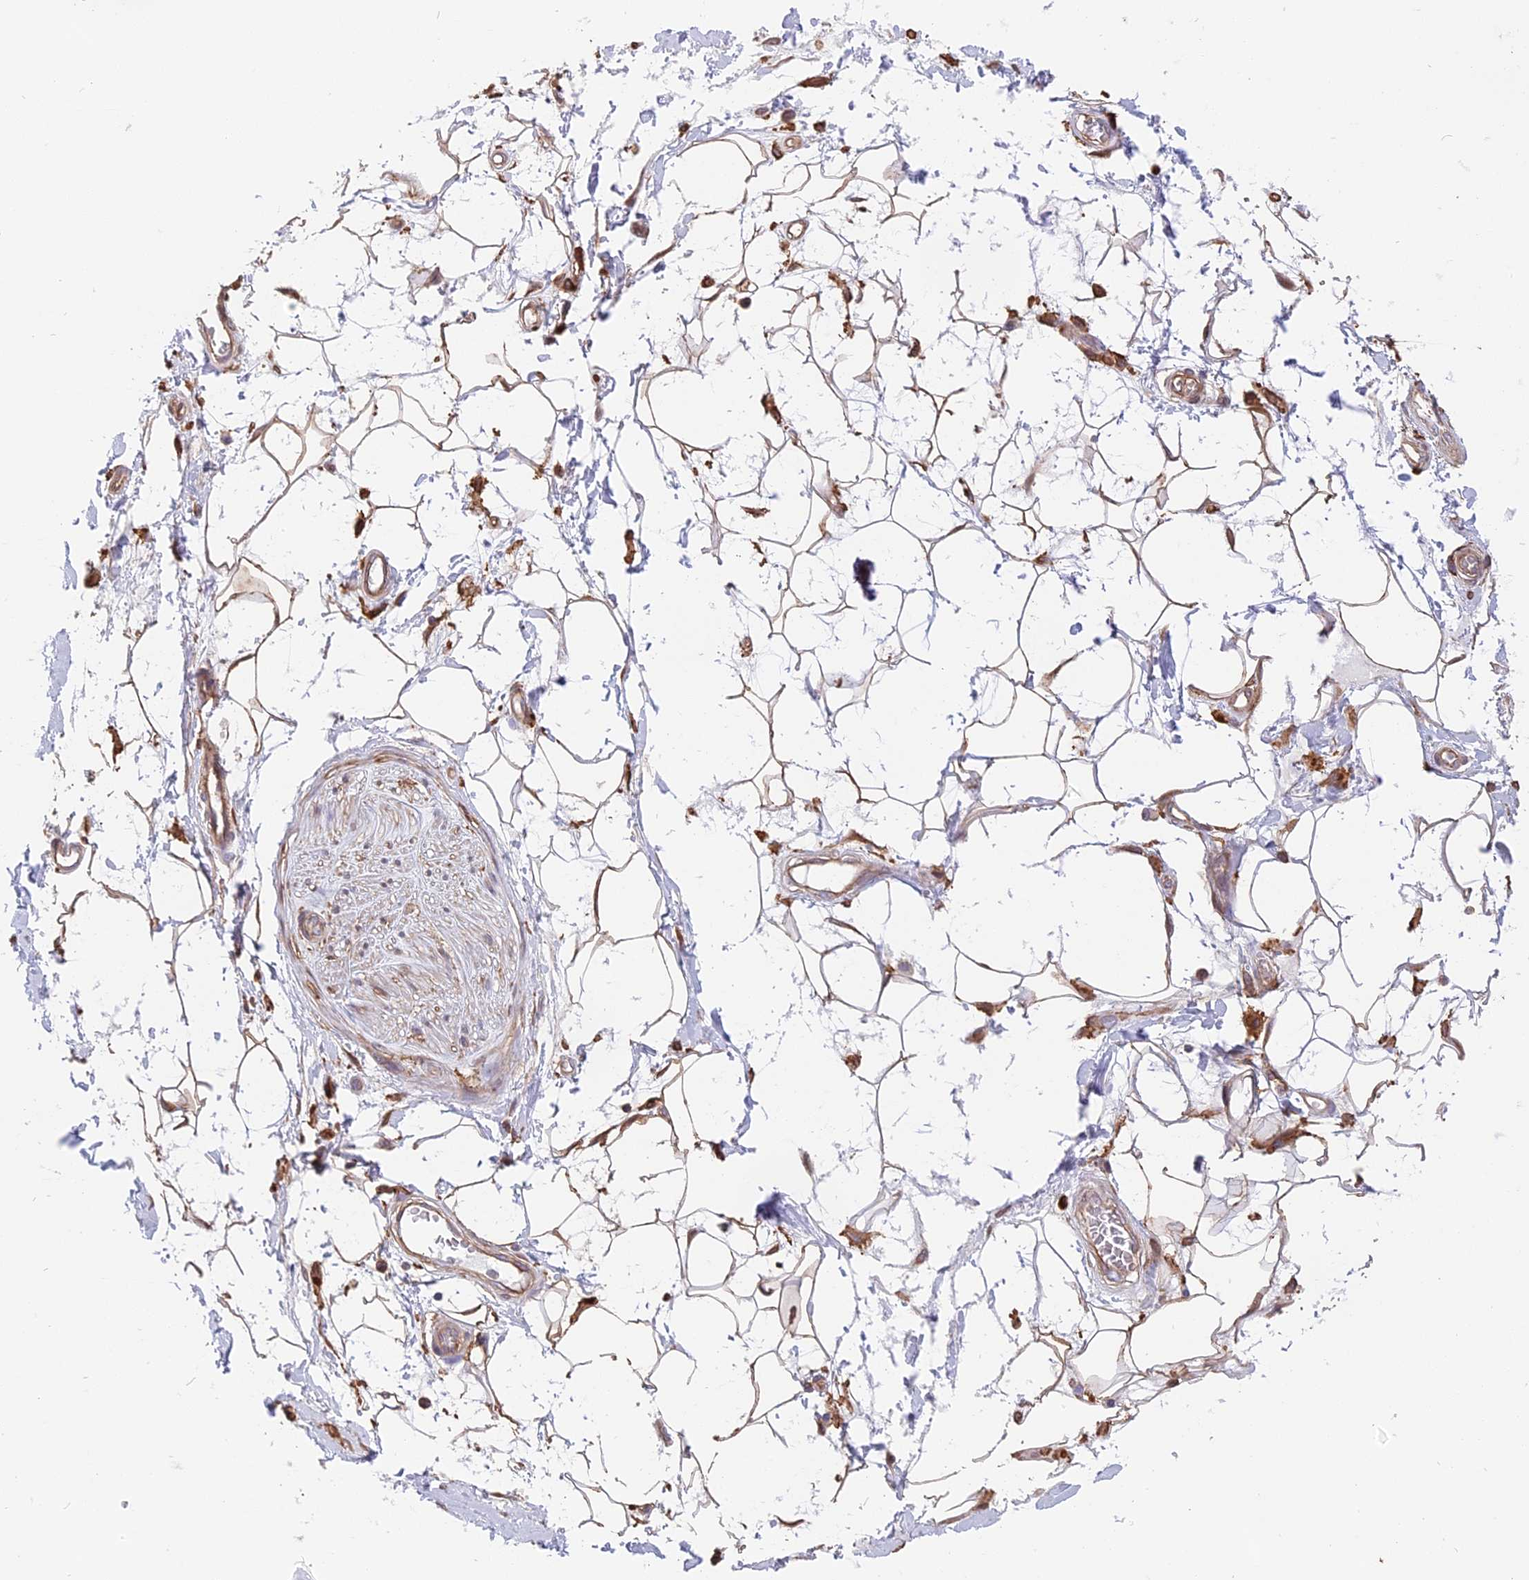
{"staining": {"intensity": "moderate", "quantity": ">75%", "location": "cytoplasmic/membranous"}, "tissue": "adipose tissue", "cell_type": "Adipocytes", "image_type": "normal", "snomed": [{"axis": "morphology", "description": "Normal tissue, NOS"}, {"axis": "morphology", "description": "Adenocarcinoma, NOS"}, {"axis": "topography", "description": "Rectum"}, {"axis": "topography", "description": "Vagina"}, {"axis": "topography", "description": "Peripheral nerve tissue"}], "caption": "Protein analysis of benign adipose tissue reveals moderate cytoplasmic/membranous positivity in about >75% of adipocytes.", "gene": "TMEM255B", "patient": {"sex": "female", "age": 71}}